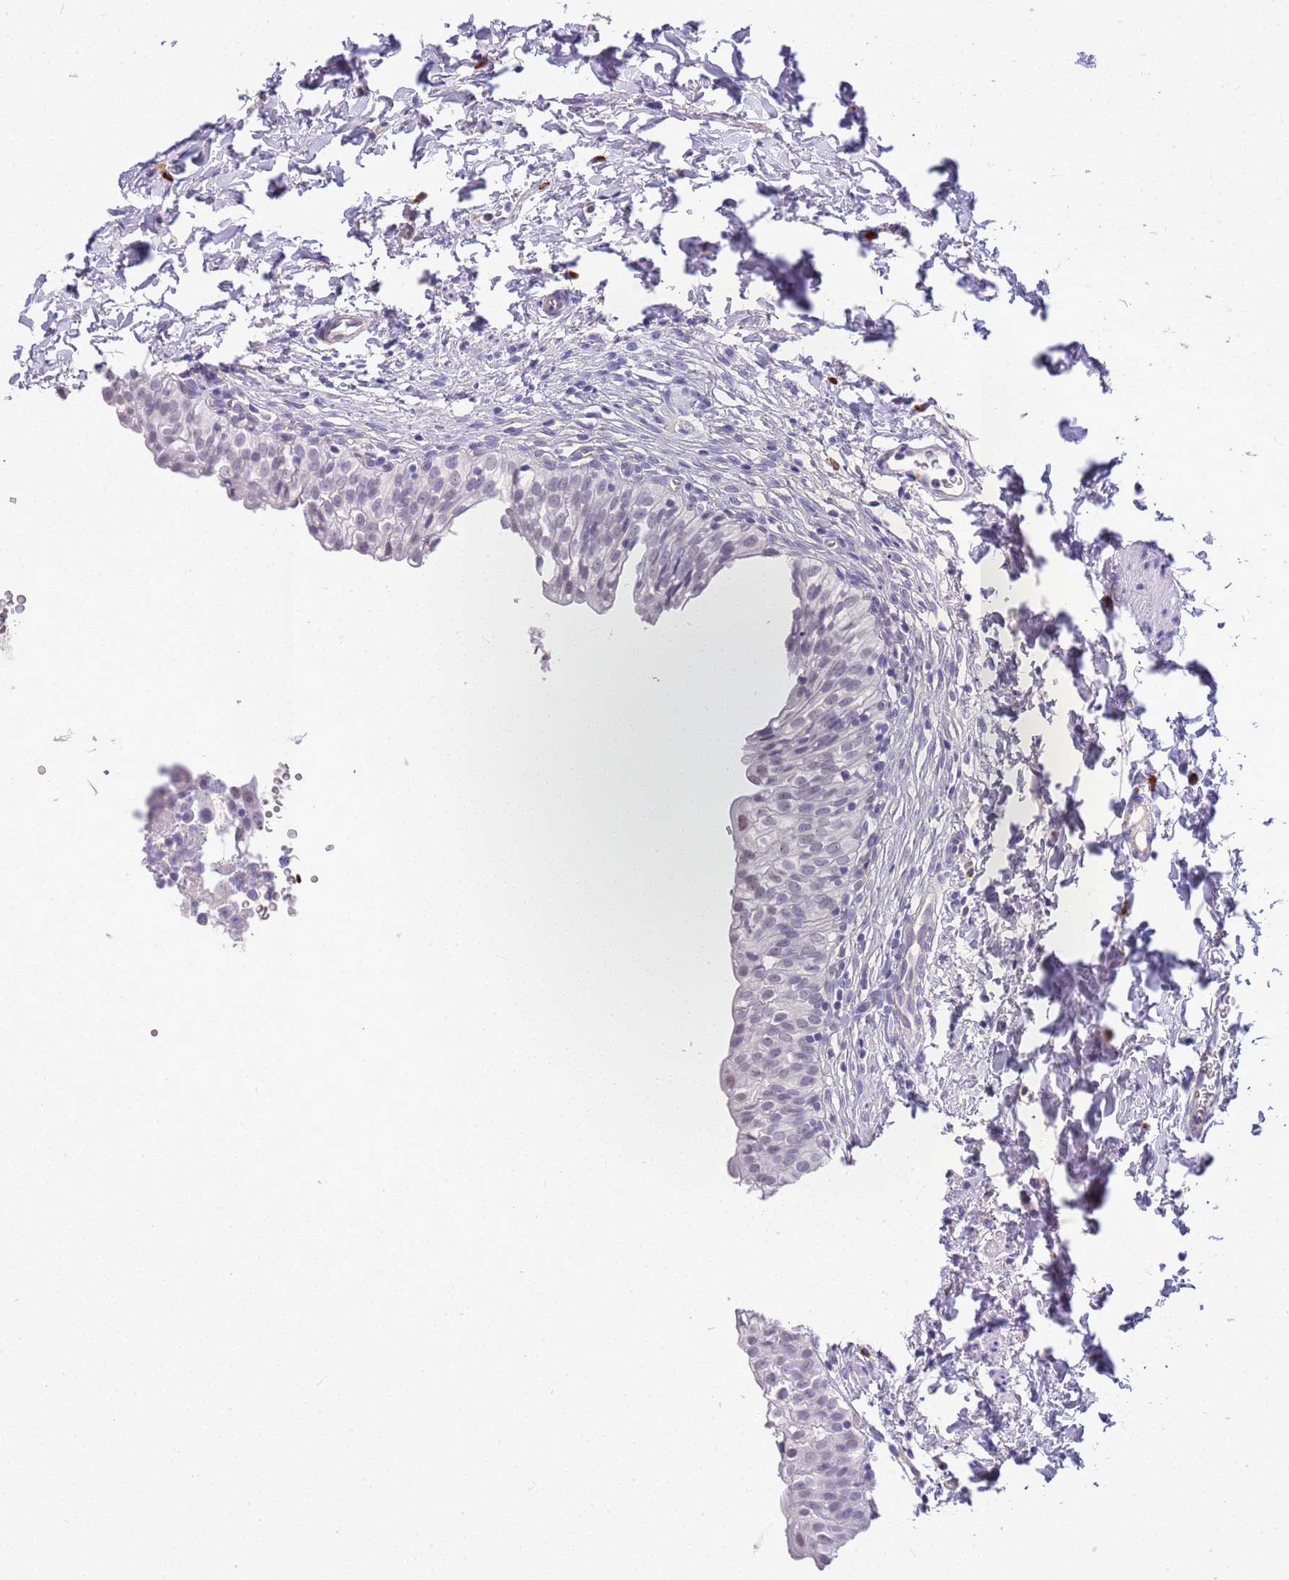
{"staining": {"intensity": "negative", "quantity": "none", "location": "none"}, "tissue": "urinary bladder", "cell_type": "Urothelial cells", "image_type": "normal", "snomed": [{"axis": "morphology", "description": "Normal tissue, NOS"}, {"axis": "topography", "description": "Urinary bladder"}], "caption": "This is an immunohistochemistry image of unremarkable urinary bladder. There is no positivity in urothelial cells.", "gene": "CTRC", "patient": {"sex": "male", "age": 55}}